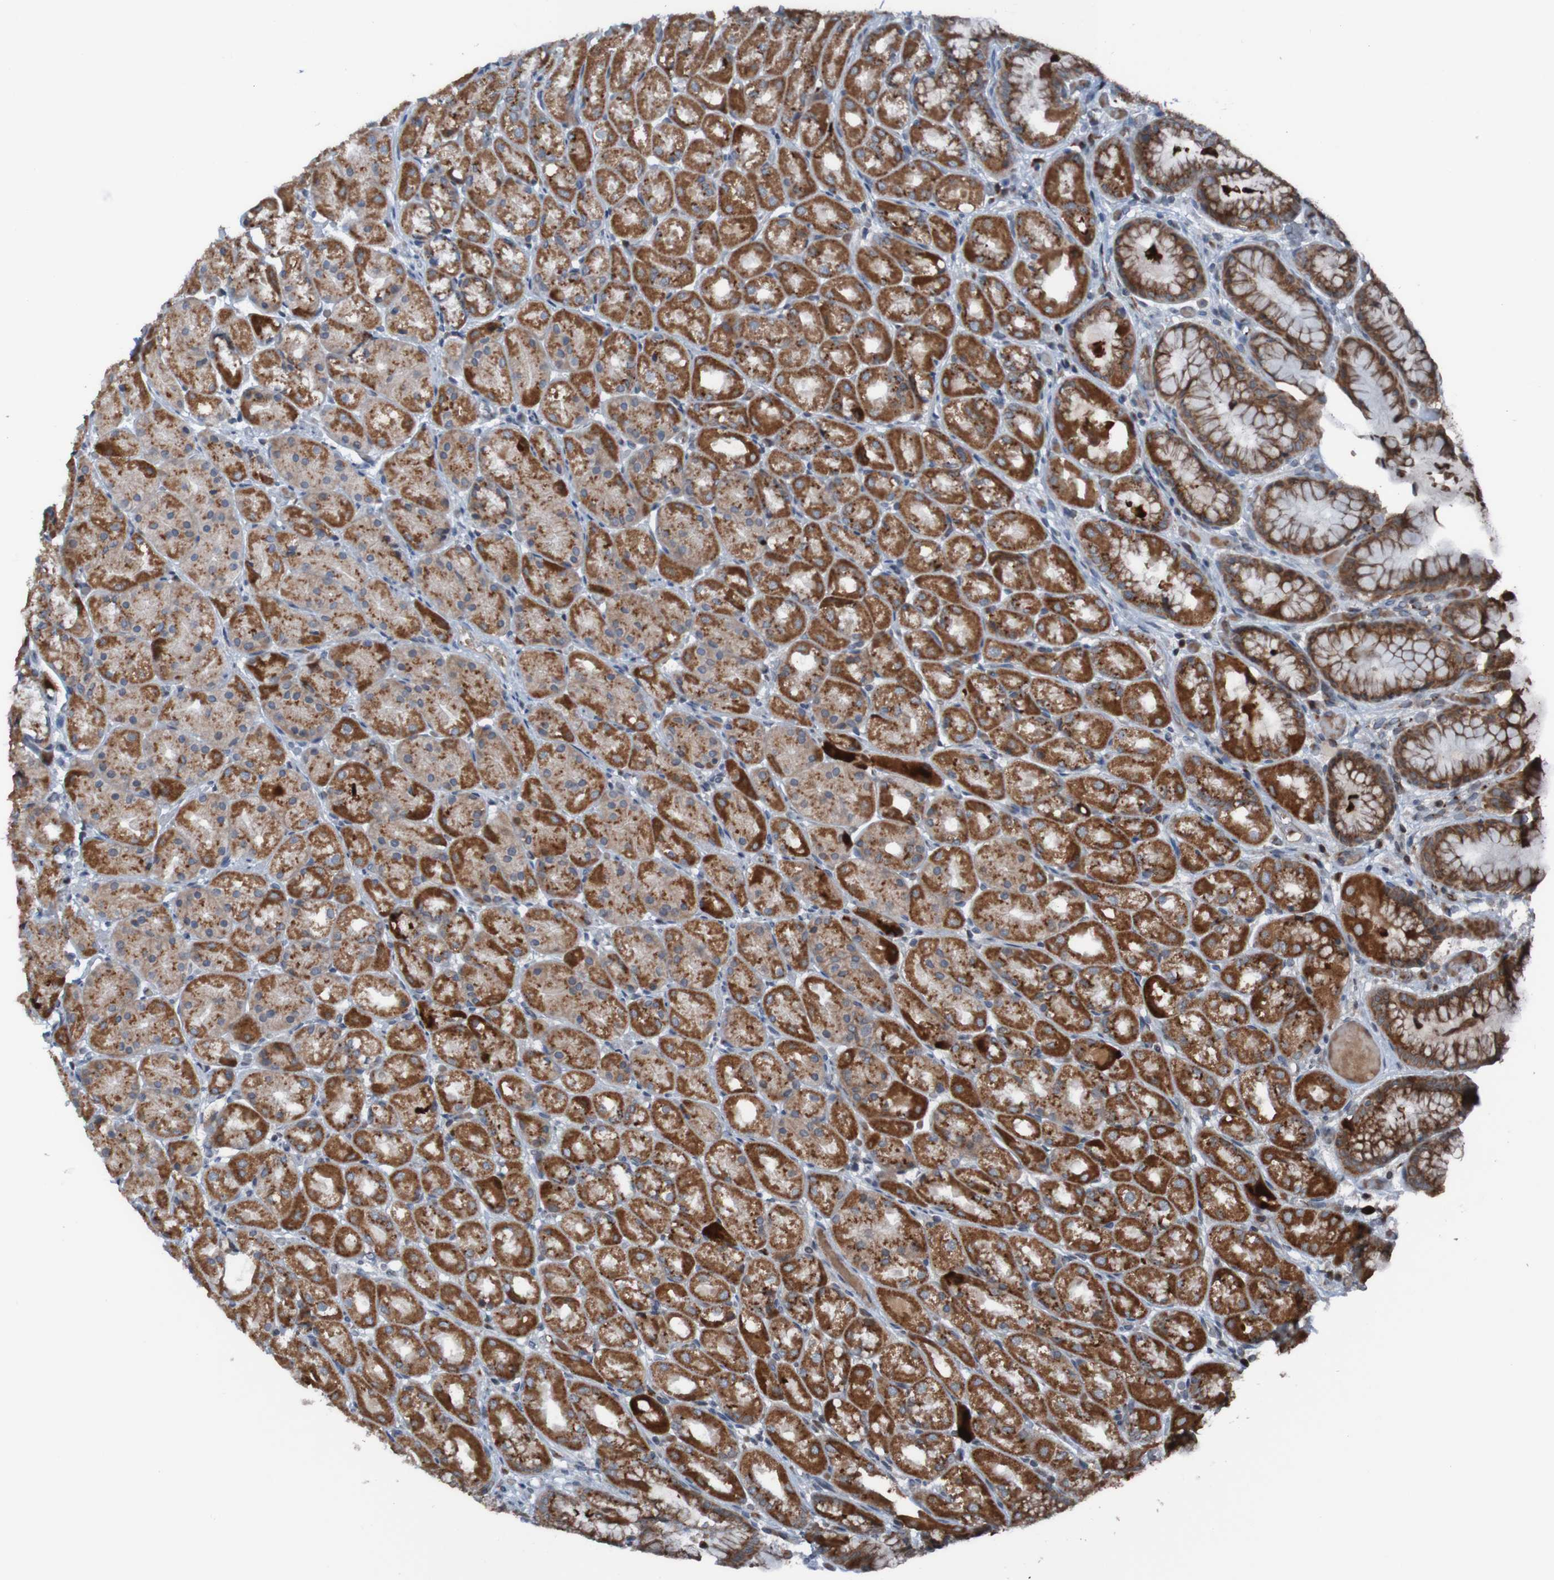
{"staining": {"intensity": "strong", "quantity": ">75%", "location": "cytoplasmic/membranous"}, "tissue": "stomach", "cell_type": "Glandular cells", "image_type": "normal", "snomed": [{"axis": "morphology", "description": "Normal tissue, NOS"}, {"axis": "topography", "description": "Stomach, upper"}], "caption": "A micrograph showing strong cytoplasmic/membranous expression in approximately >75% of glandular cells in unremarkable stomach, as visualized by brown immunohistochemical staining.", "gene": "UNG", "patient": {"sex": "male", "age": 72}}